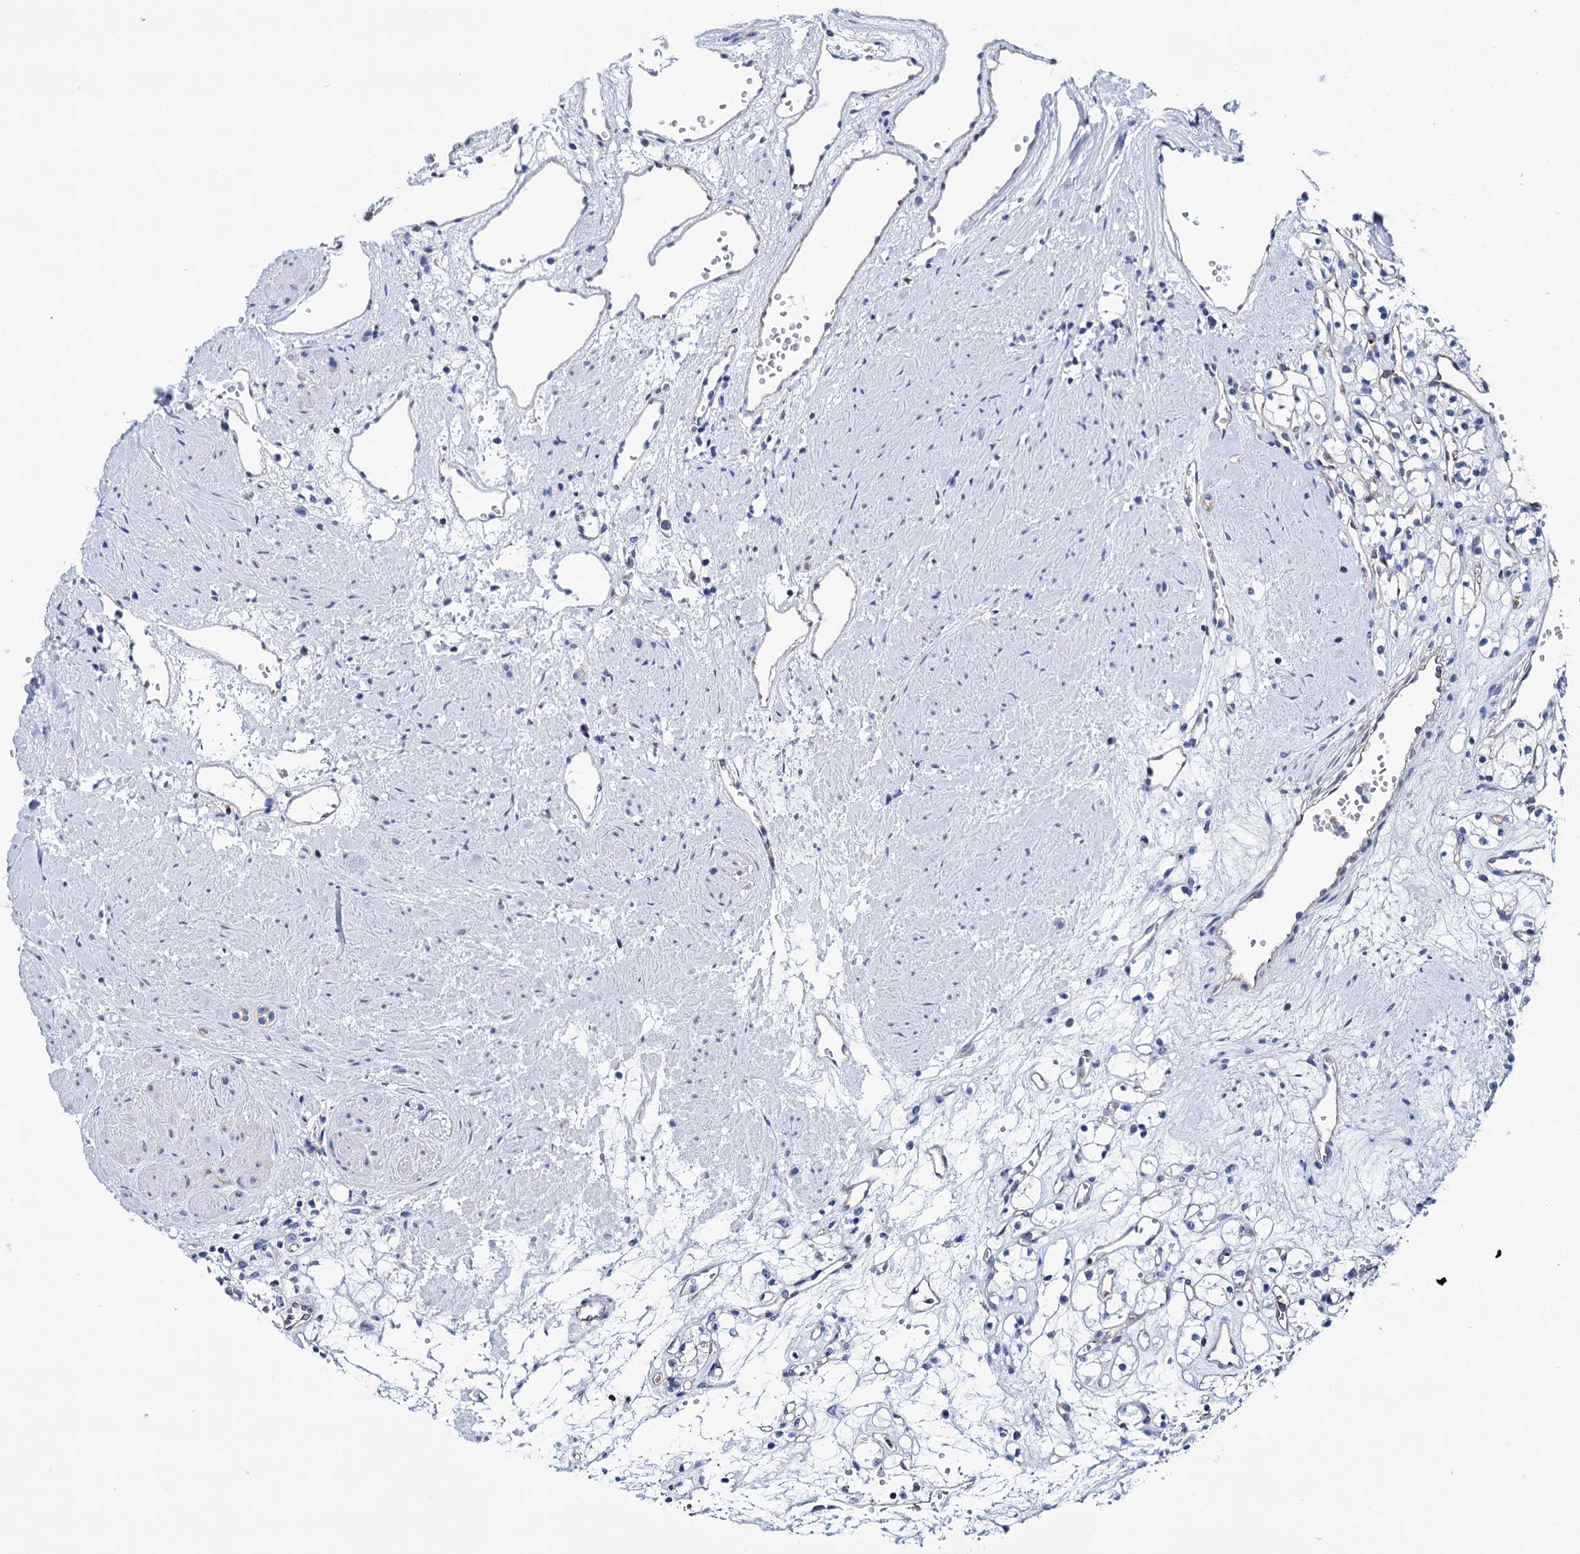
{"staining": {"intensity": "negative", "quantity": "none", "location": "none"}, "tissue": "renal cancer", "cell_type": "Tumor cells", "image_type": "cancer", "snomed": [{"axis": "morphology", "description": "Adenocarcinoma, NOS"}, {"axis": "topography", "description": "Kidney"}], "caption": "Adenocarcinoma (renal) was stained to show a protein in brown. There is no significant expression in tumor cells.", "gene": "SCPEP1", "patient": {"sex": "female", "age": 59}}